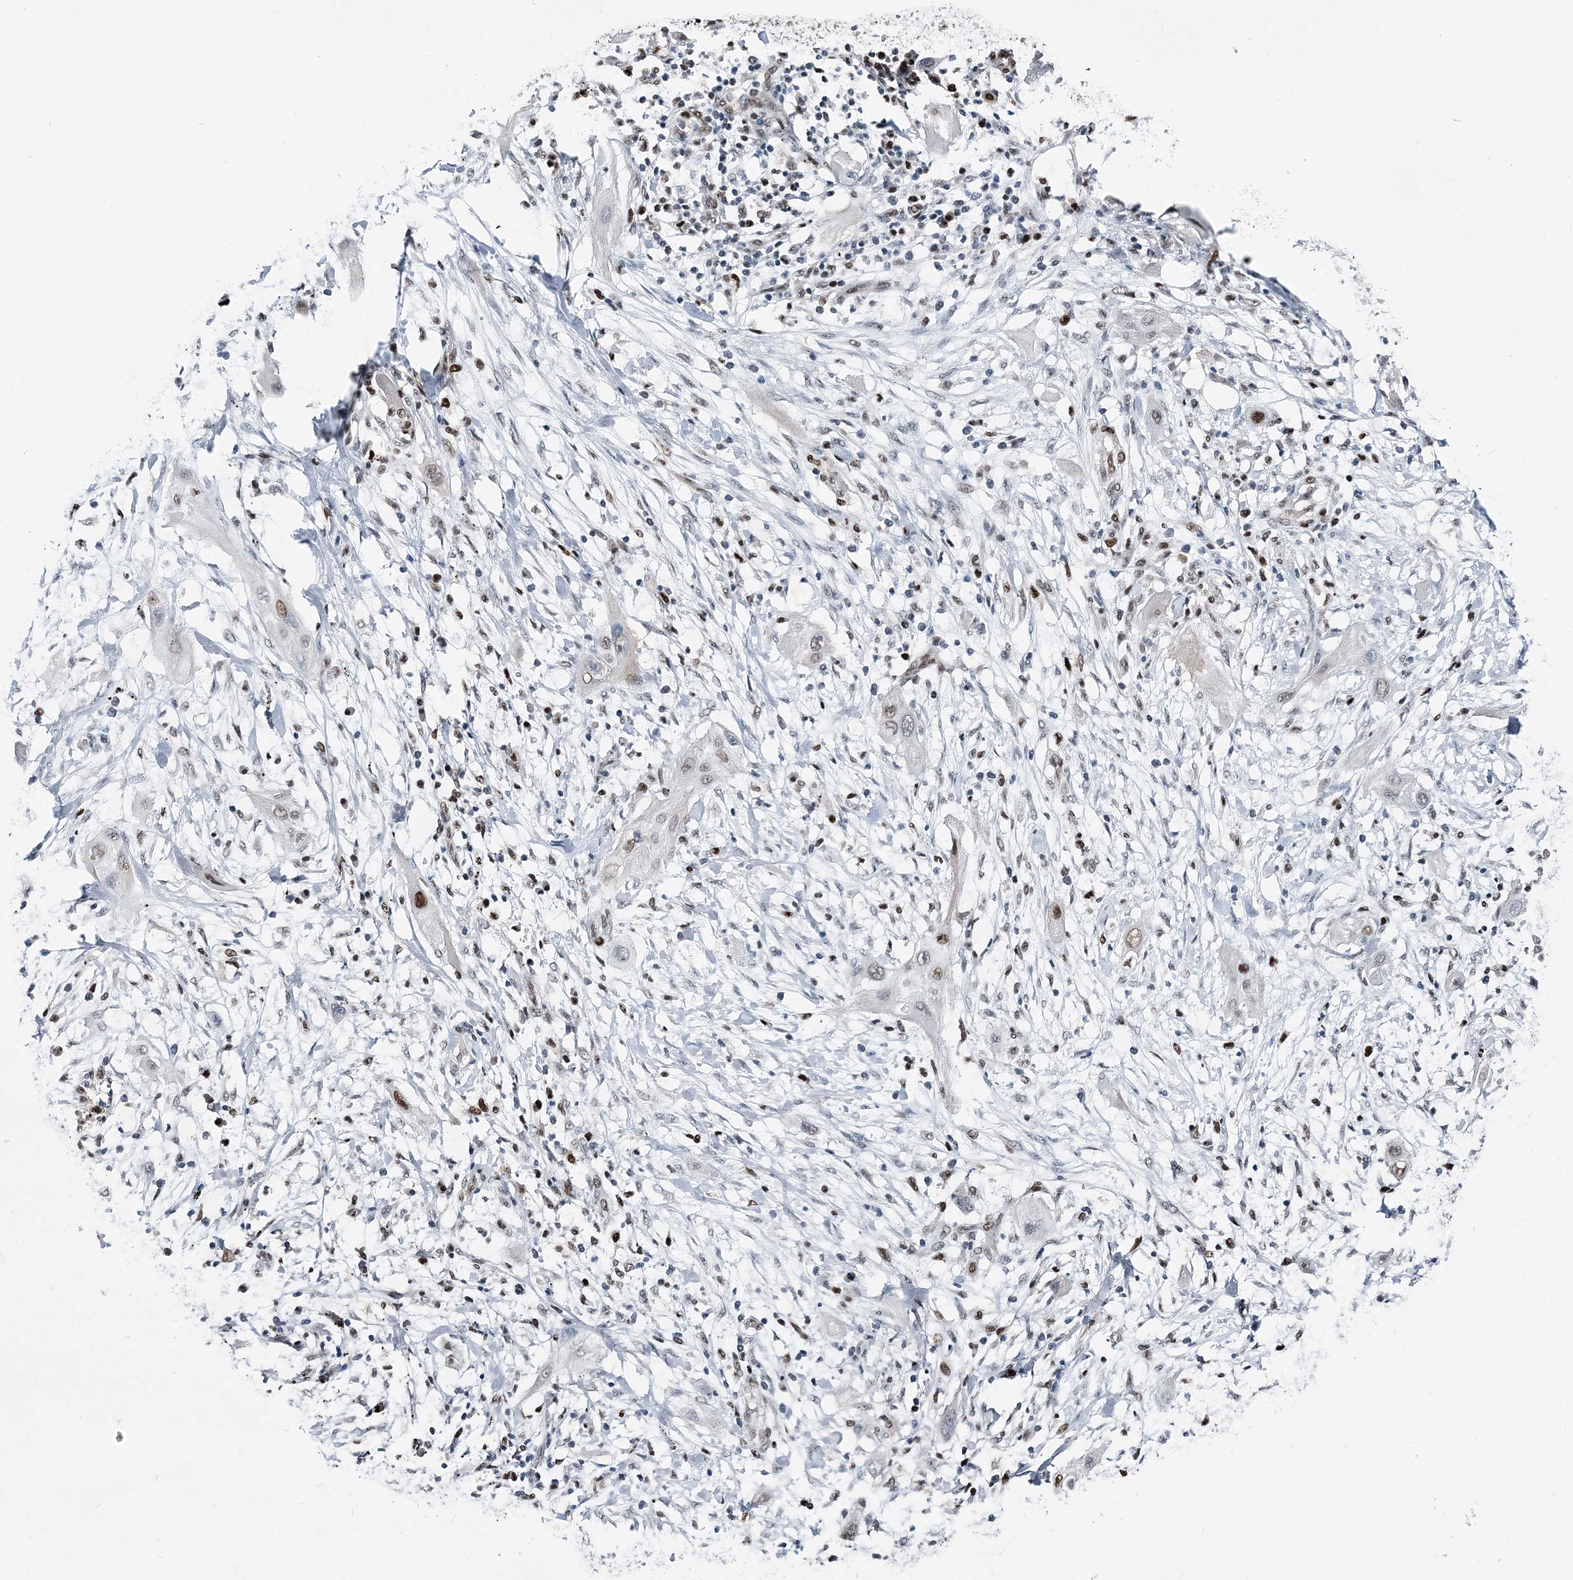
{"staining": {"intensity": "weak", "quantity": "<25%", "location": "nuclear"}, "tissue": "lung cancer", "cell_type": "Tumor cells", "image_type": "cancer", "snomed": [{"axis": "morphology", "description": "Squamous cell carcinoma, NOS"}, {"axis": "topography", "description": "Lung"}], "caption": "An immunohistochemistry (IHC) photomicrograph of lung cancer (squamous cell carcinoma) is shown. There is no staining in tumor cells of lung cancer (squamous cell carcinoma).", "gene": "HAT1", "patient": {"sex": "female", "age": 47}}